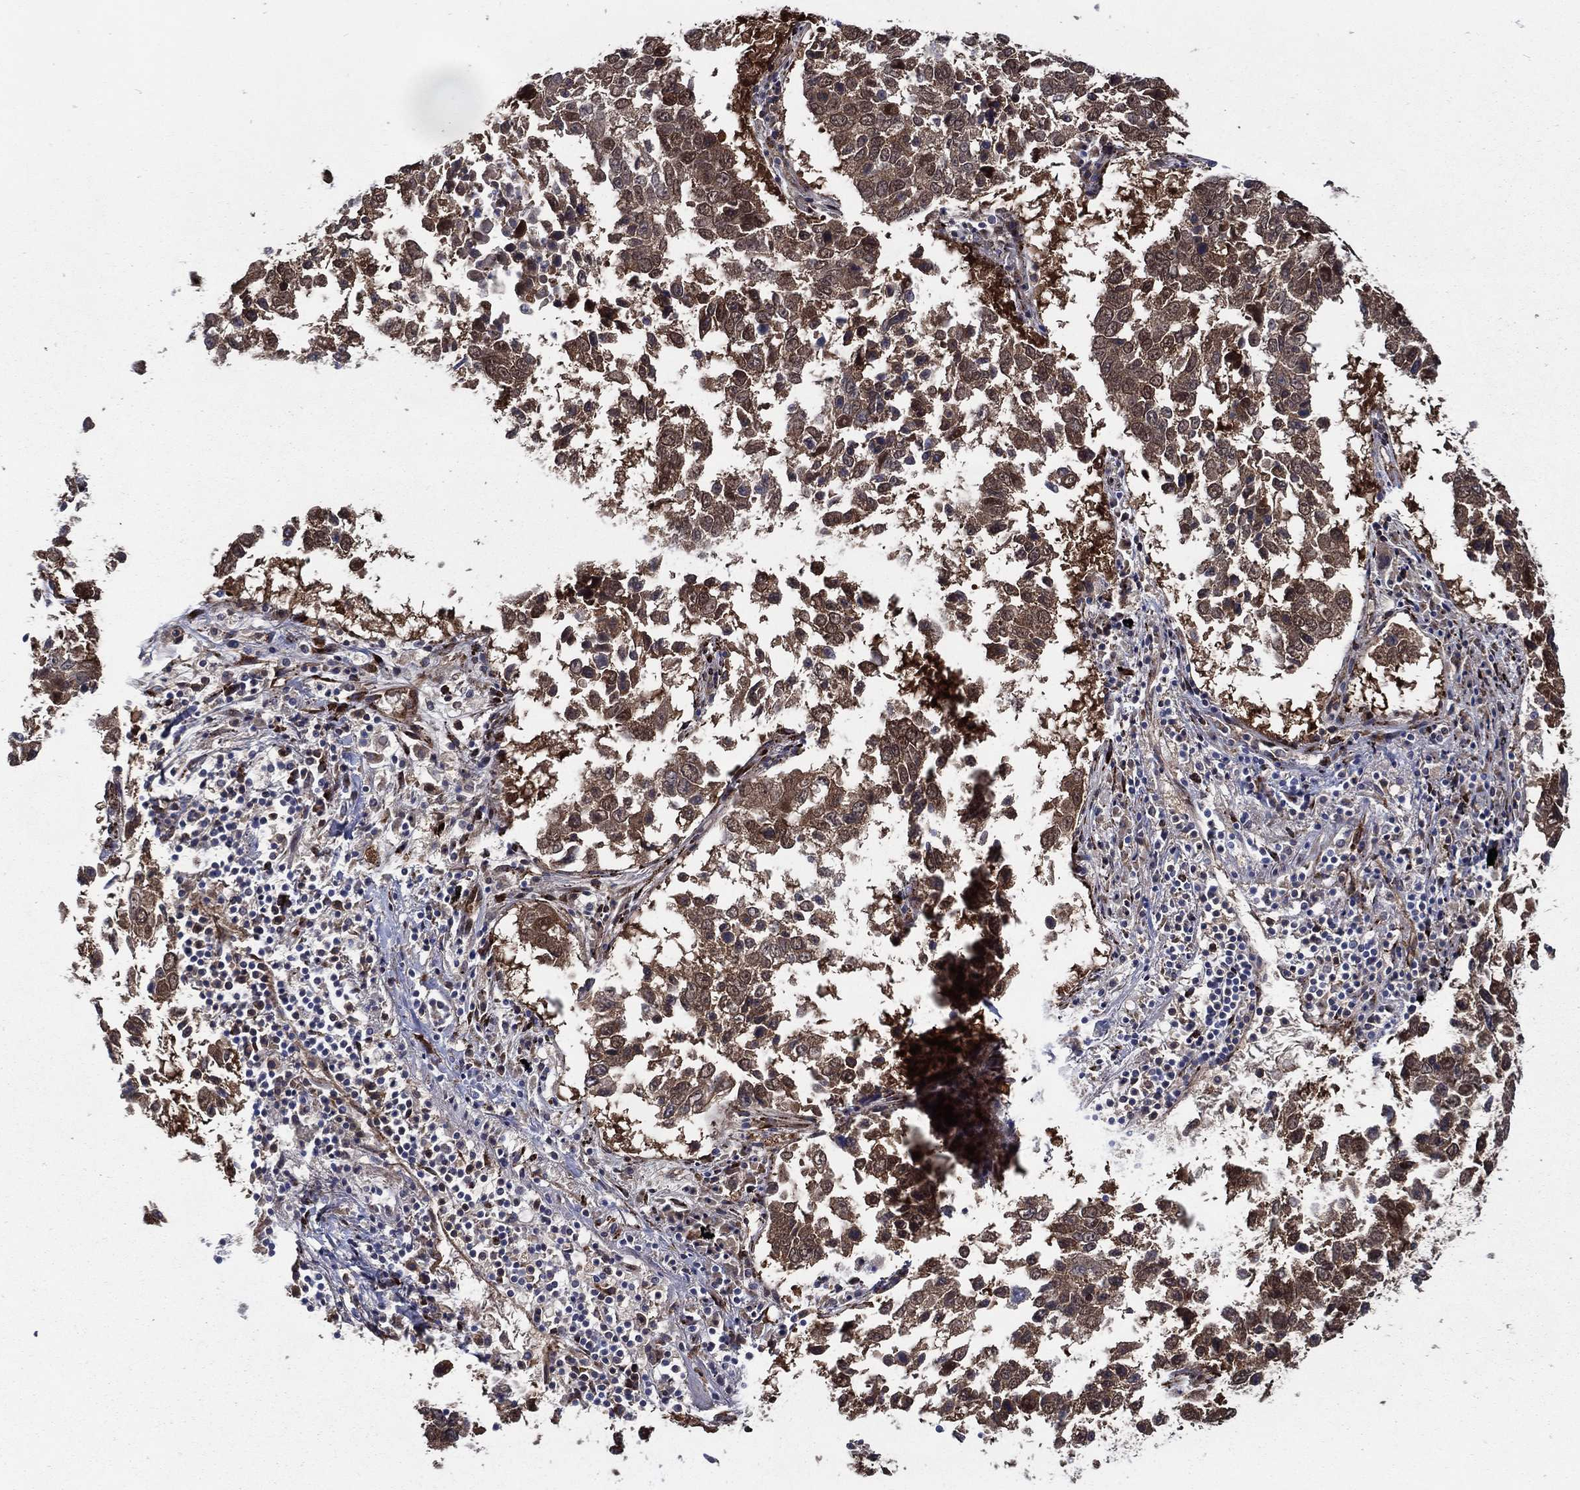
{"staining": {"intensity": "moderate", "quantity": "25%-75%", "location": "cytoplasmic/membranous"}, "tissue": "lung cancer", "cell_type": "Tumor cells", "image_type": "cancer", "snomed": [{"axis": "morphology", "description": "Squamous cell carcinoma, NOS"}, {"axis": "topography", "description": "Lung"}], "caption": "The photomicrograph demonstrates a brown stain indicating the presence of a protein in the cytoplasmic/membranous of tumor cells in lung cancer. The staining is performed using DAB brown chromogen to label protein expression. The nuclei are counter-stained blue using hematoxylin.", "gene": "ARHGAP11A", "patient": {"sex": "male", "age": 82}}